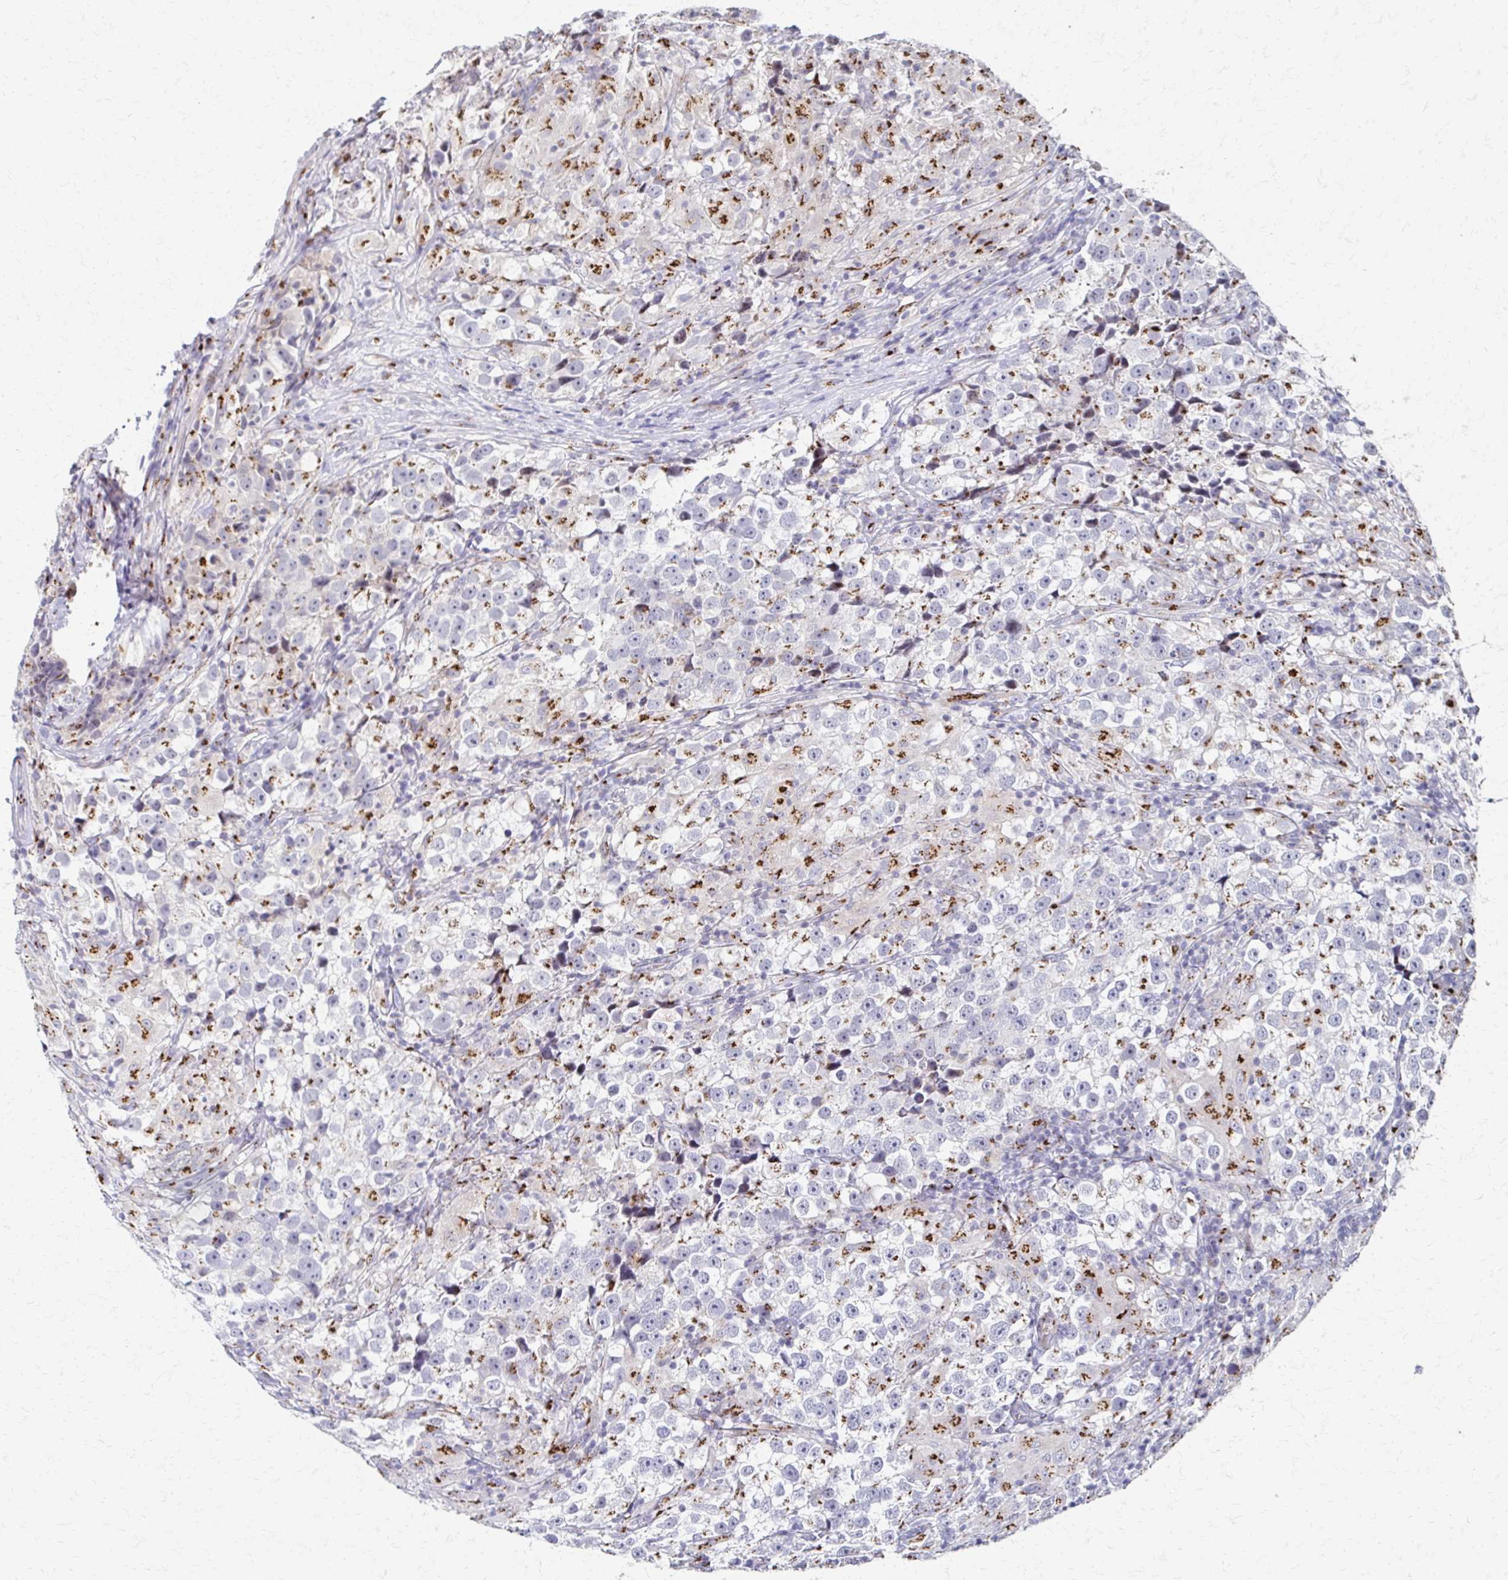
{"staining": {"intensity": "moderate", "quantity": "<25%", "location": "cytoplasmic/membranous"}, "tissue": "testis cancer", "cell_type": "Tumor cells", "image_type": "cancer", "snomed": [{"axis": "morphology", "description": "Seminoma, NOS"}, {"axis": "topography", "description": "Testis"}], "caption": "IHC micrograph of neoplastic tissue: testis cancer (seminoma) stained using immunohistochemistry exhibits low levels of moderate protein expression localized specifically in the cytoplasmic/membranous of tumor cells, appearing as a cytoplasmic/membranous brown color.", "gene": "TM9SF1", "patient": {"sex": "male", "age": 46}}